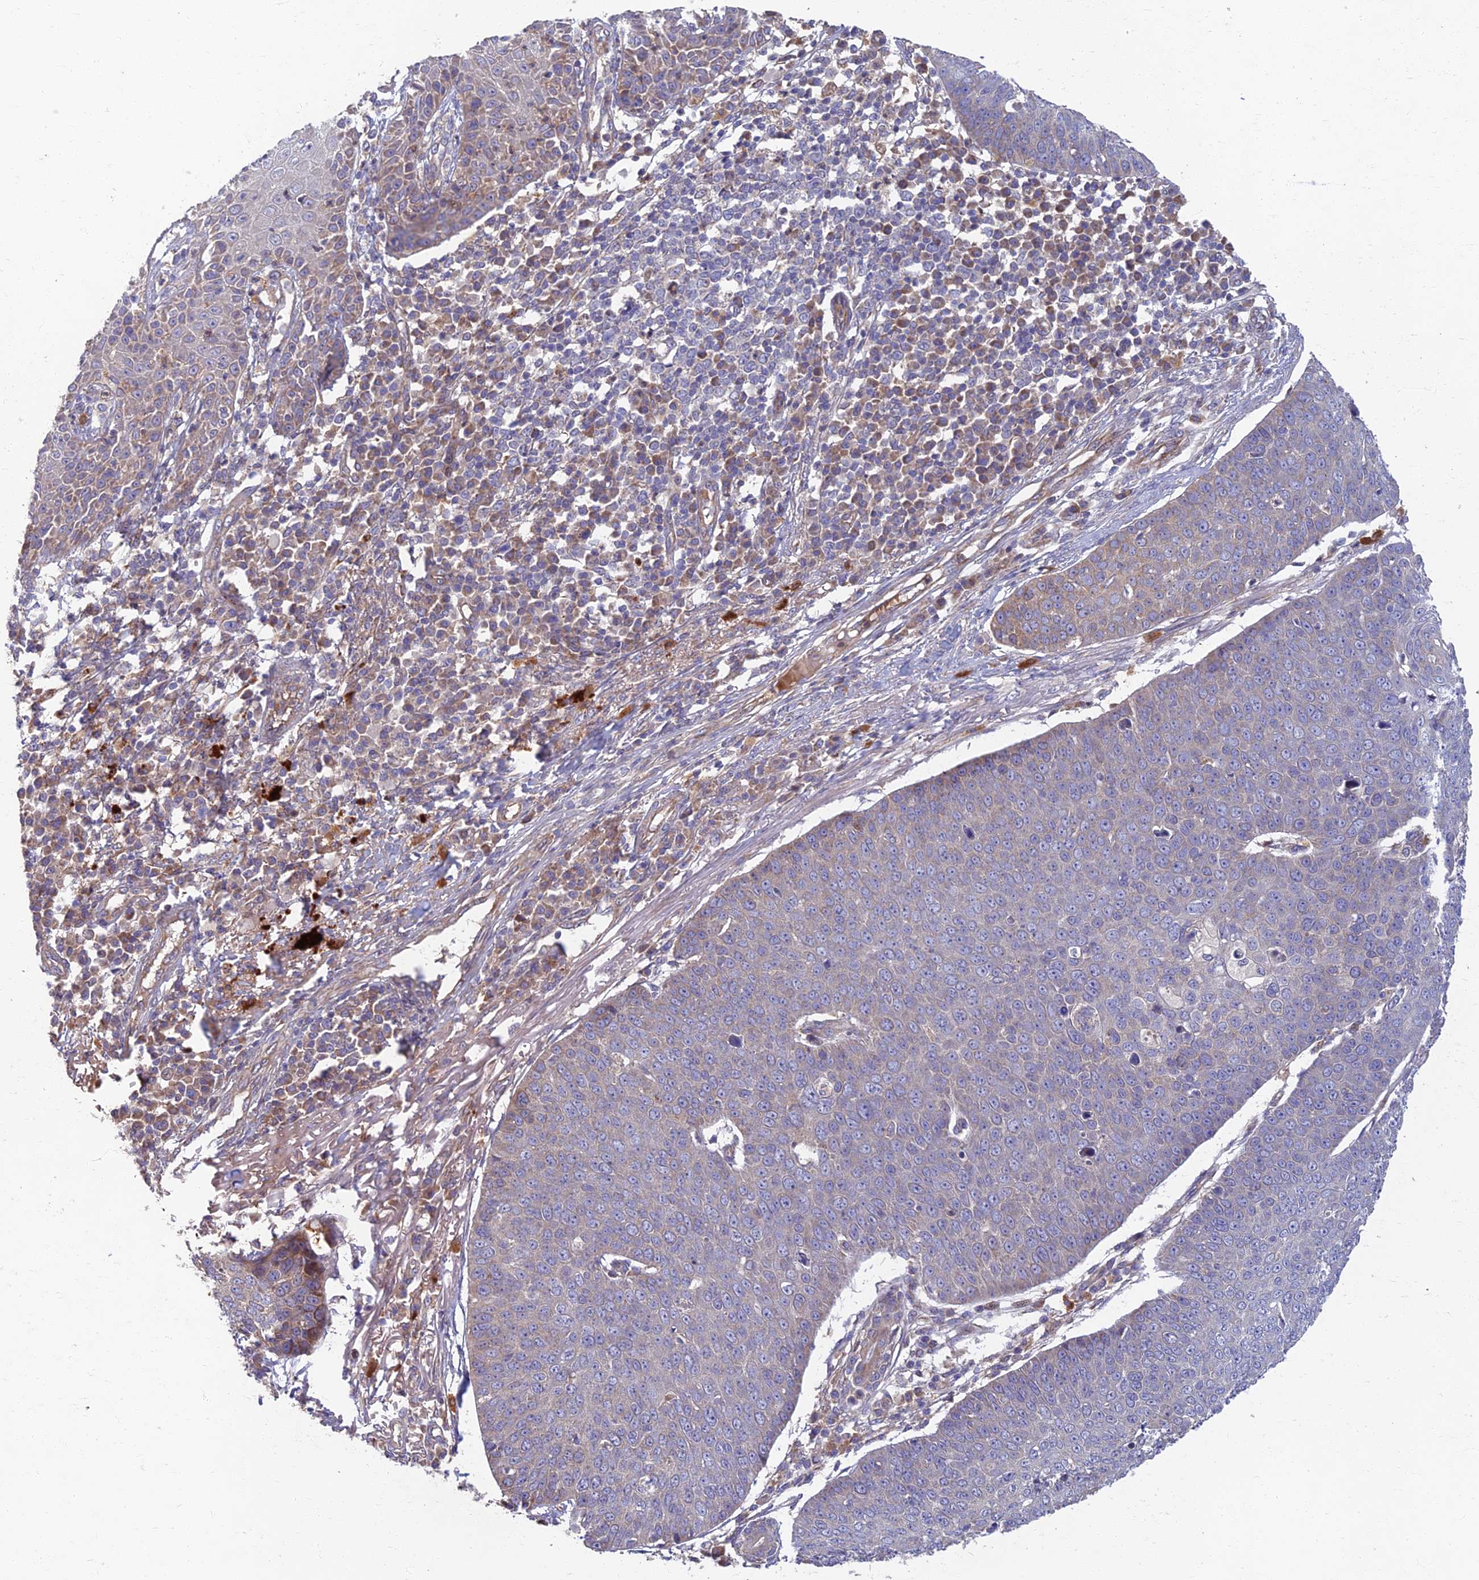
{"staining": {"intensity": "weak", "quantity": "<25%", "location": "cytoplasmic/membranous"}, "tissue": "skin cancer", "cell_type": "Tumor cells", "image_type": "cancer", "snomed": [{"axis": "morphology", "description": "Squamous cell carcinoma, NOS"}, {"axis": "topography", "description": "Skin"}], "caption": "DAB immunohistochemical staining of human squamous cell carcinoma (skin) displays no significant positivity in tumor cells.", "gene": "SOGA1", "patient": {"sex": "male", "age": 71}}